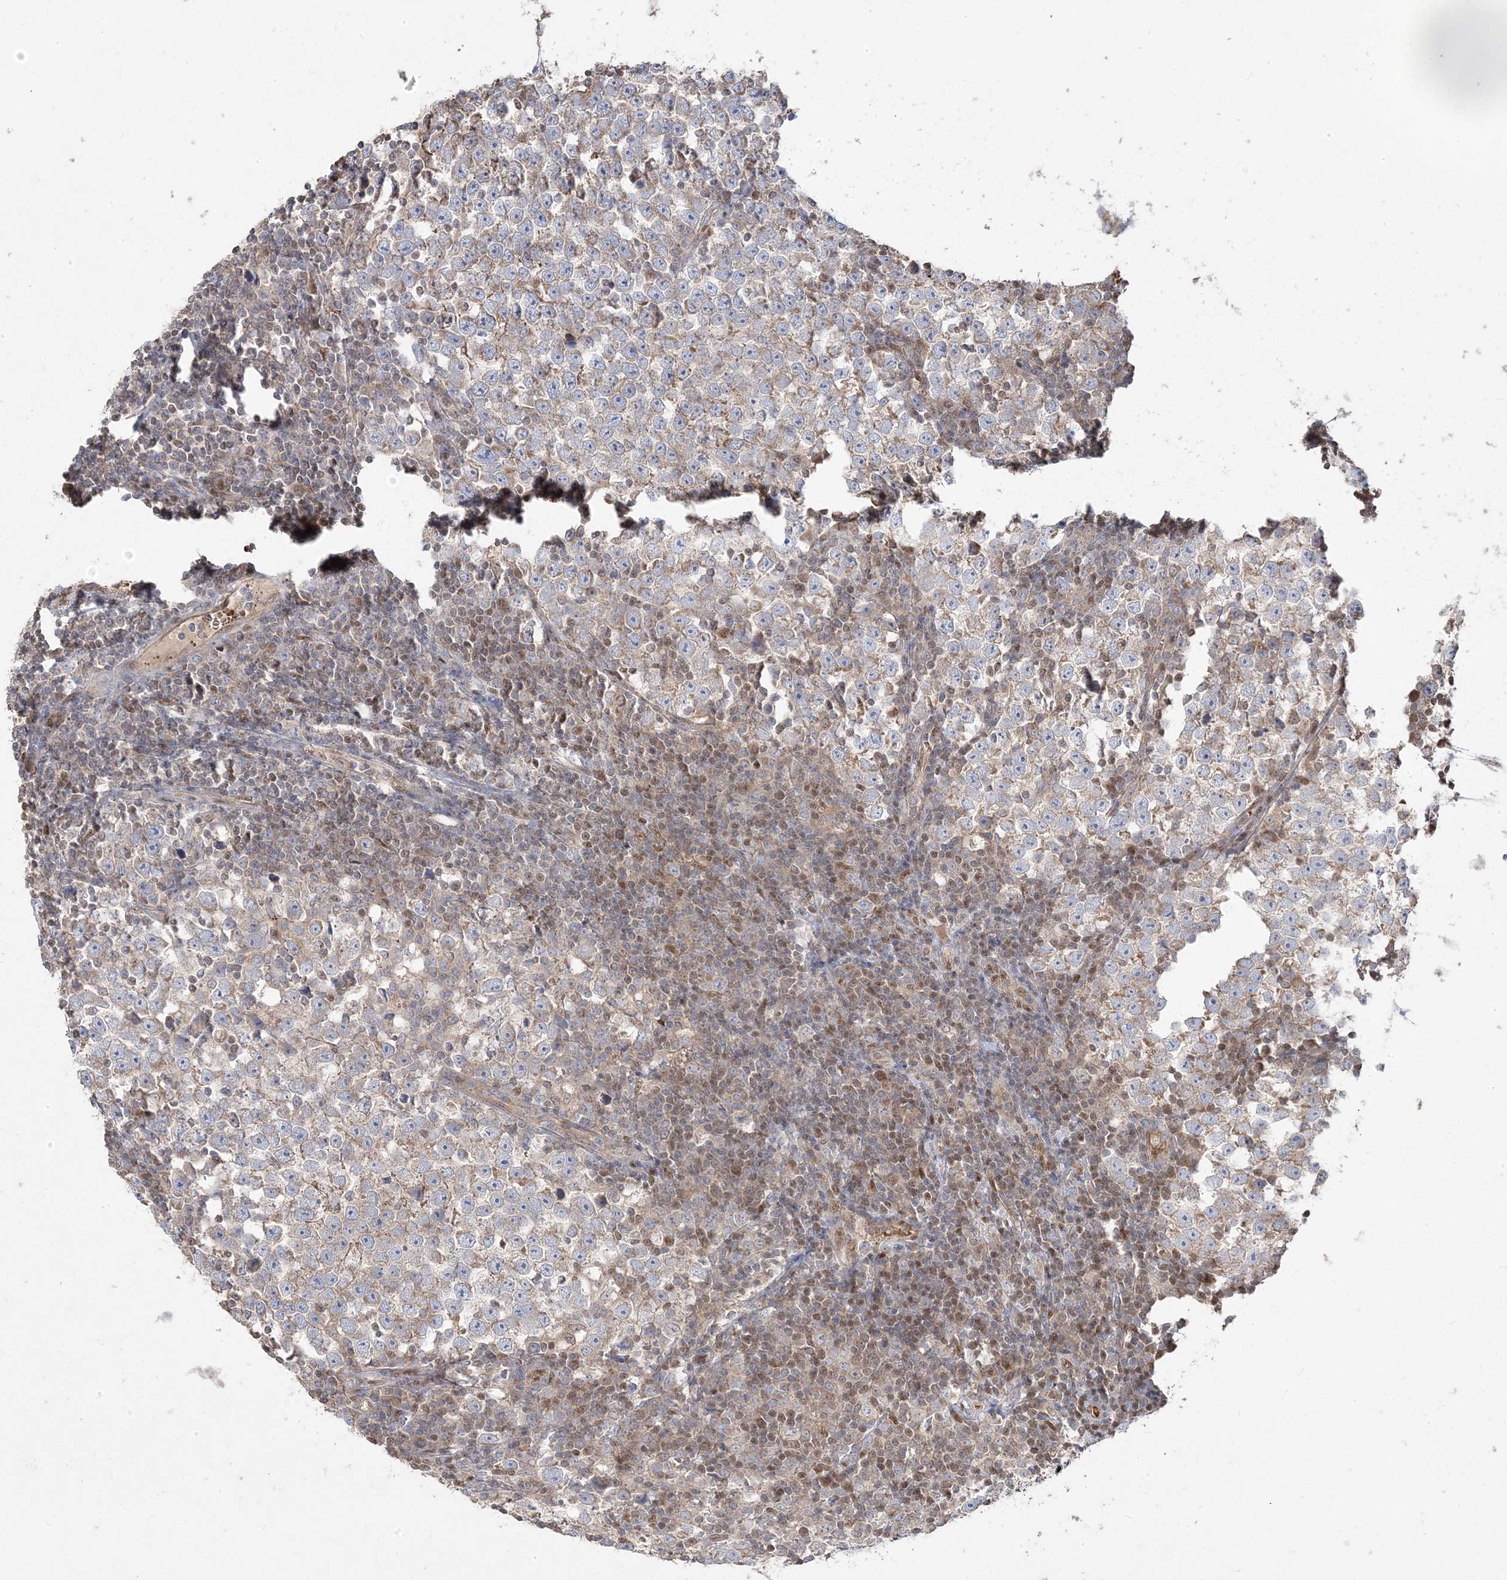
{"staining": {"intensity": "weak", "quantity": ">75%", "location": "cytoplasmic/membranous"}, "tissue": "testis cancer", "cell_type": "Tumor cells", "image_type": "cancer", "snomed": [{"axis": "morphology", "description": "Normal tissue, NOS"}, {"axis": "morphology", "description": "Seminoma, NOS"}, {"axis": "topography", "description": "Testis"}], "caption": "IHC (DAB (3,3'-diaminobenzidine)) staining of human testis cancer (seminoma) exhibits weak cytoplasmic/membranous protein positivity in approximately >75% of tumor cells.", "gene": "PPOX", "patient": {"sex": "male", "age": 43}}